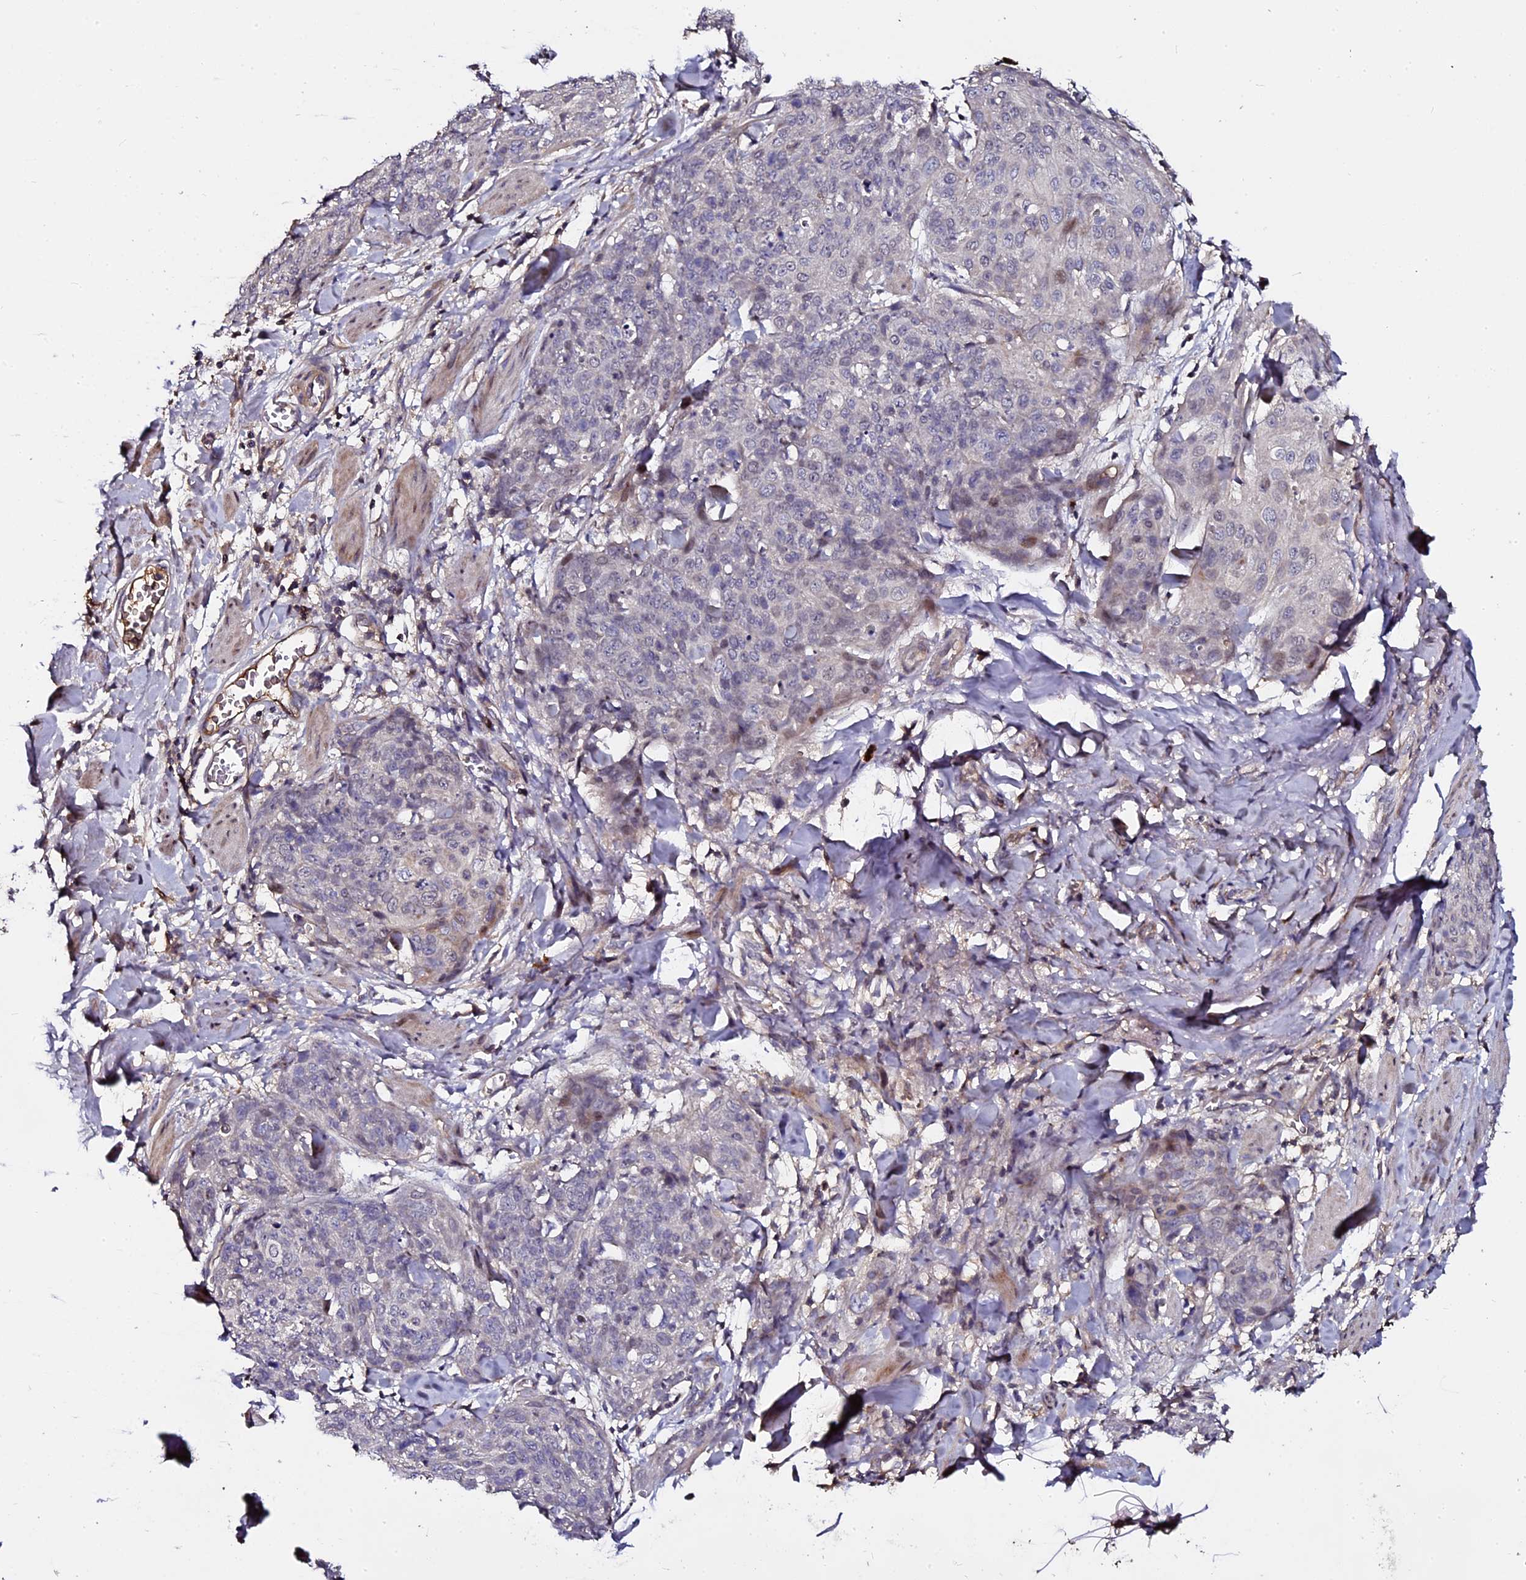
{"staining": {"intensity": "negative", "quantity": "none", "location": "none"}, "tissue": "skin cancer", "cell_type": "Tumor cells", "image_type": "cancer", "snomed": [{"axis": "morphology", "description": "Squamous cell carcinoma, NOS"}, {"axis": "topography", "description": "Skin"}, {"axis": "topography", "description": "Vulva"}], "caption": "An immunohistochemistry (IHC) histopathology image of squamous cell carcinoma (skin) is shown. There is no staining in tumor cells of squamous cell carcinoma (skin).", "gene": "LYG2", "patient": {"sex": "female", "age": 85}}